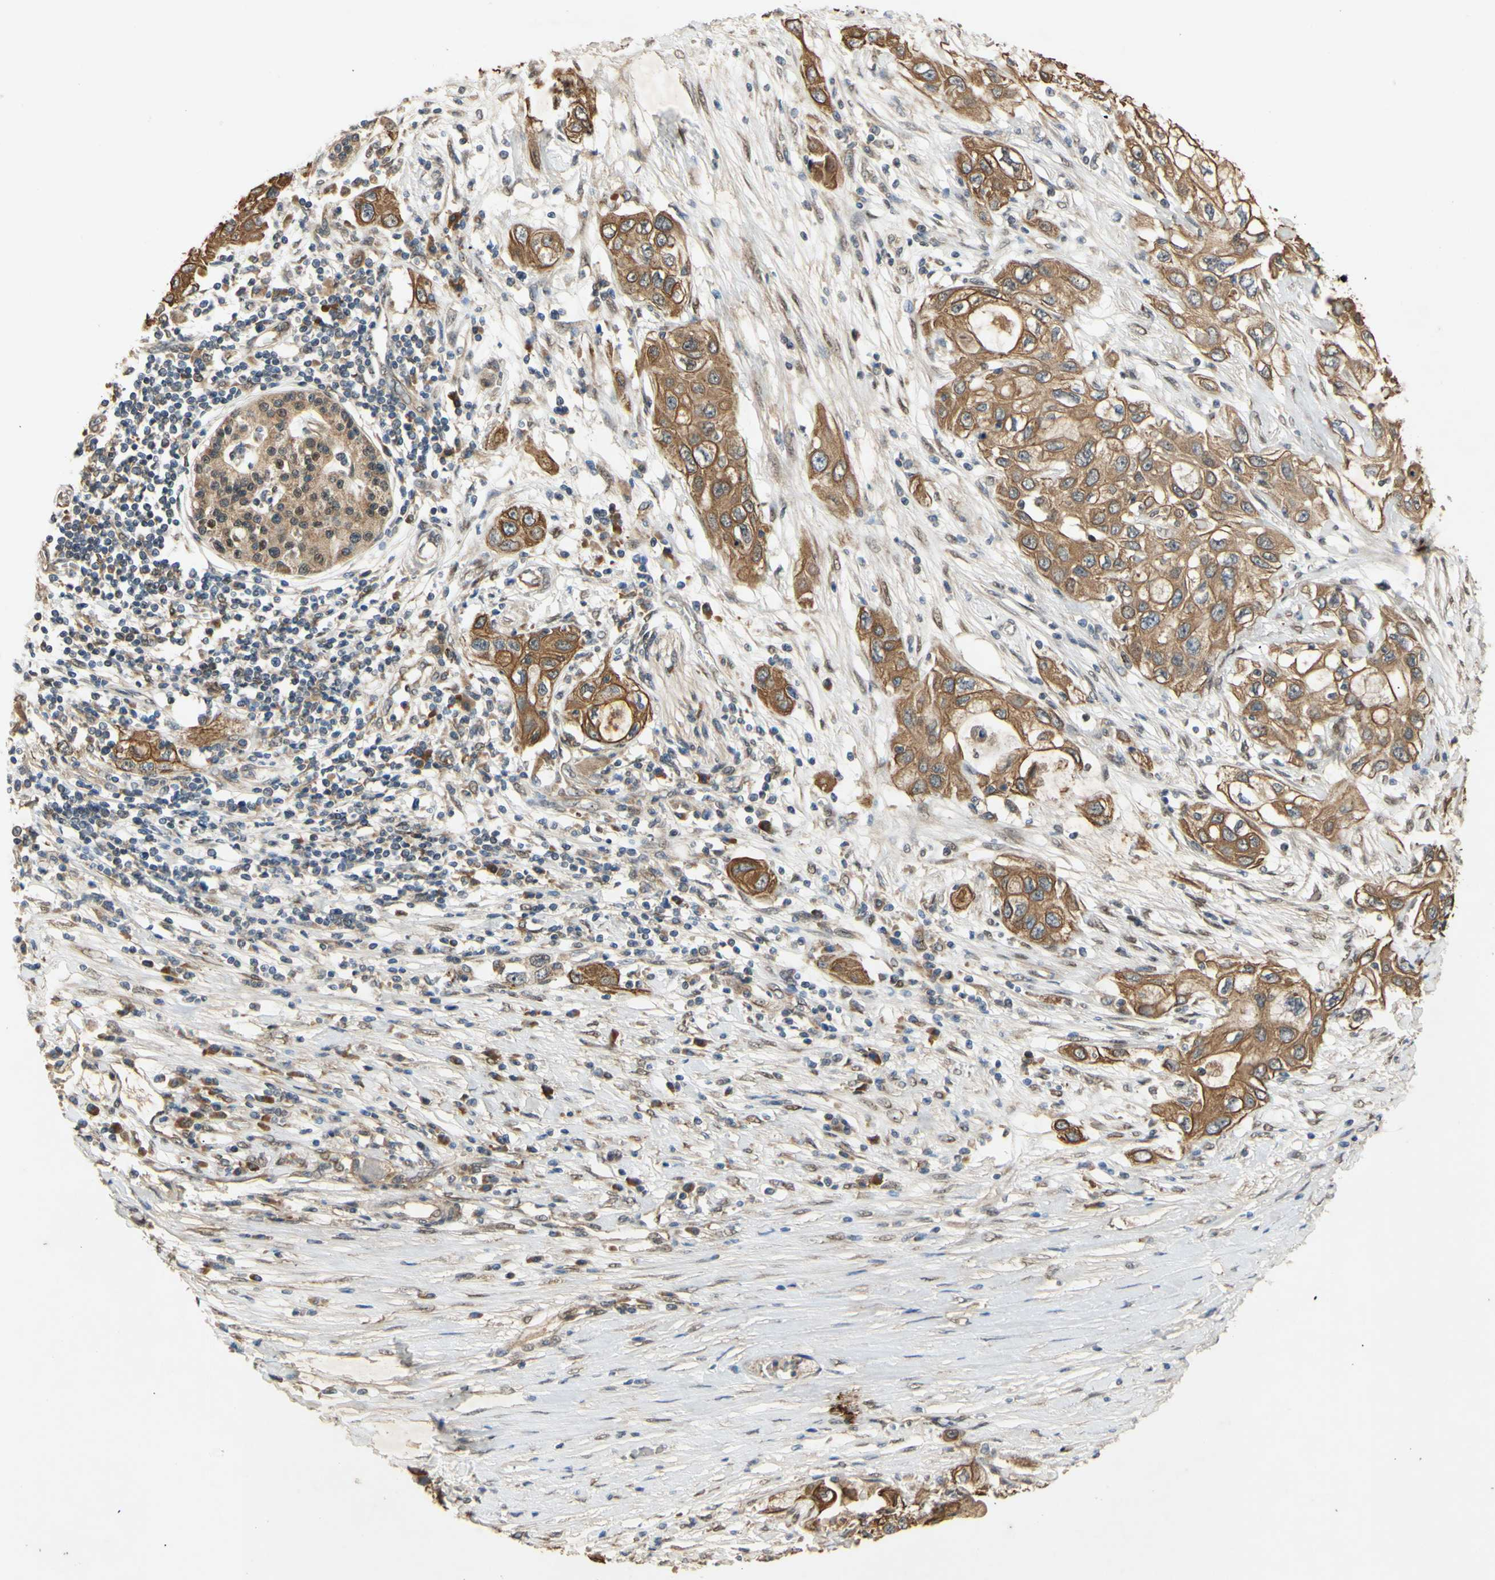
{"staining": {"intensity": "moderate", "quantity": ">75%", "location": "cytoplasmic/membranous"}, "tissue": "pancreatic cancer", "cell_type": "Tumor cells", "image_type": "cancer", "snomed": [{"axis": "morphology", "description": "Adenocarcinoma, NOS"}, {"axis": "topography", "description": "Pancreas"}], "caption": "A high-resolution photomicrograph shows immunohistochemistry (IHC) staining of pancreatic cancer, which exhibits moderate cytoplasmic/membranous positivity in approximately >75% of tumor cells. (brown staining indicates protein expression, while blue staining denotes nuclei).", "gene": "PKN1", "patient": {"sex": "female", "age": 70}}